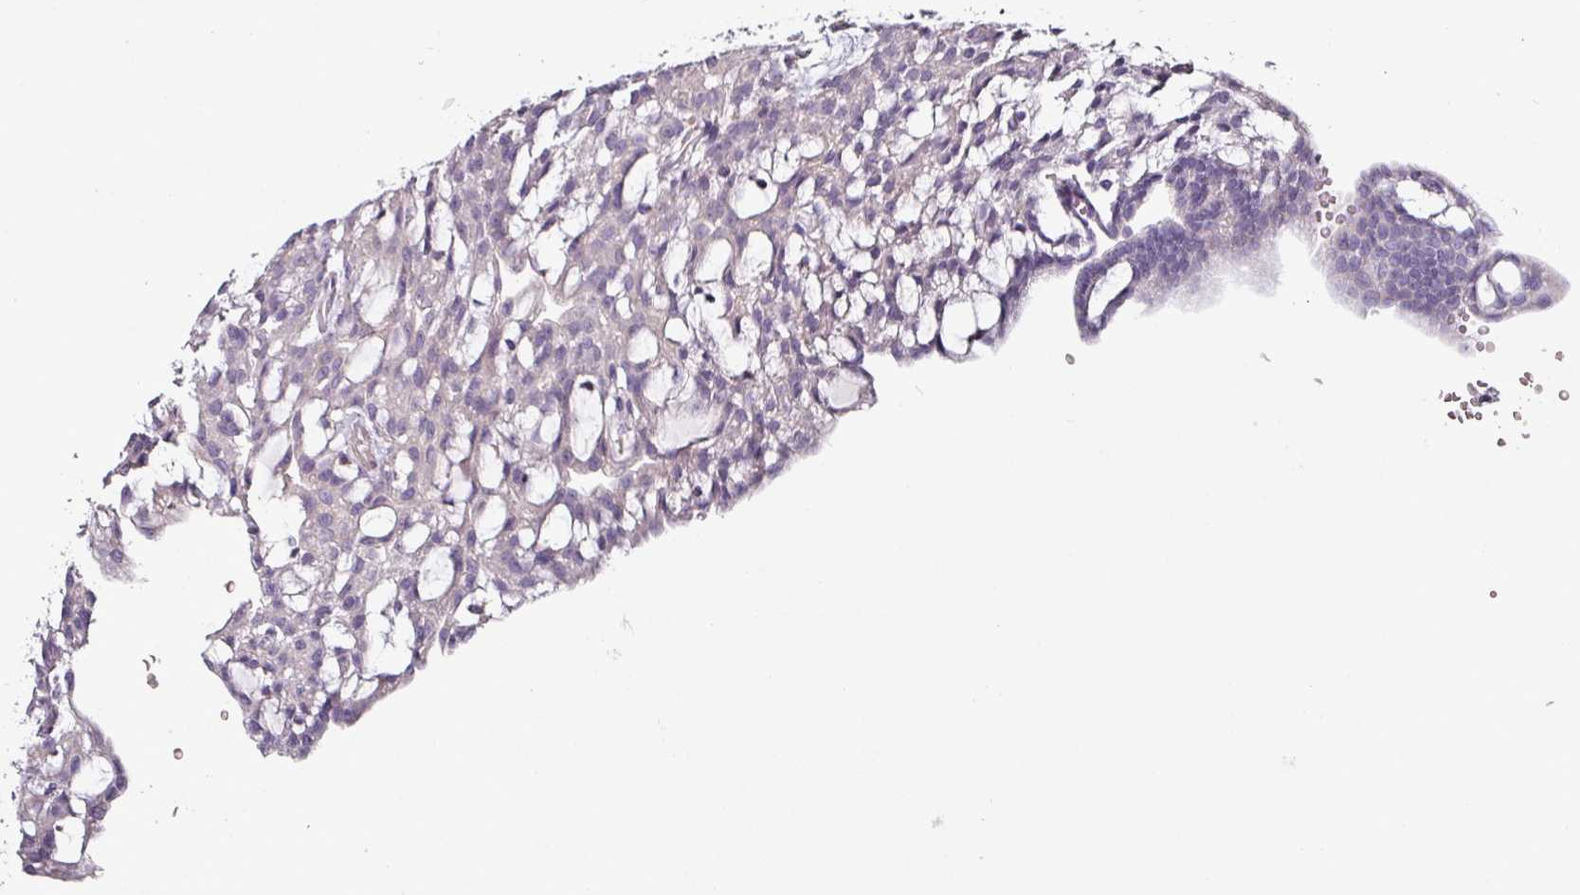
{"staining": {"intensity": "negative", "quantity": "none", "location": "none"}, "tissue": "renal cancer", "cell_type": "Tumor cells", "image_type": "cancer", "snomed": [{"axis": "morphology", "description": "Adenocarcinoma, NOS"}, {"axis": "topography", "description": "Kidney"}], "caption": "An image of adenocarcinoma (renal) stained for a protein shows no brown staining in tumor cells. (DAB (3,3'-diaminobenzidine) immunohistochemistry visualized using brightfield microscopy, high magnification).", "gene": "CAP2", "patient": {"sex": "male", "age": 63}}